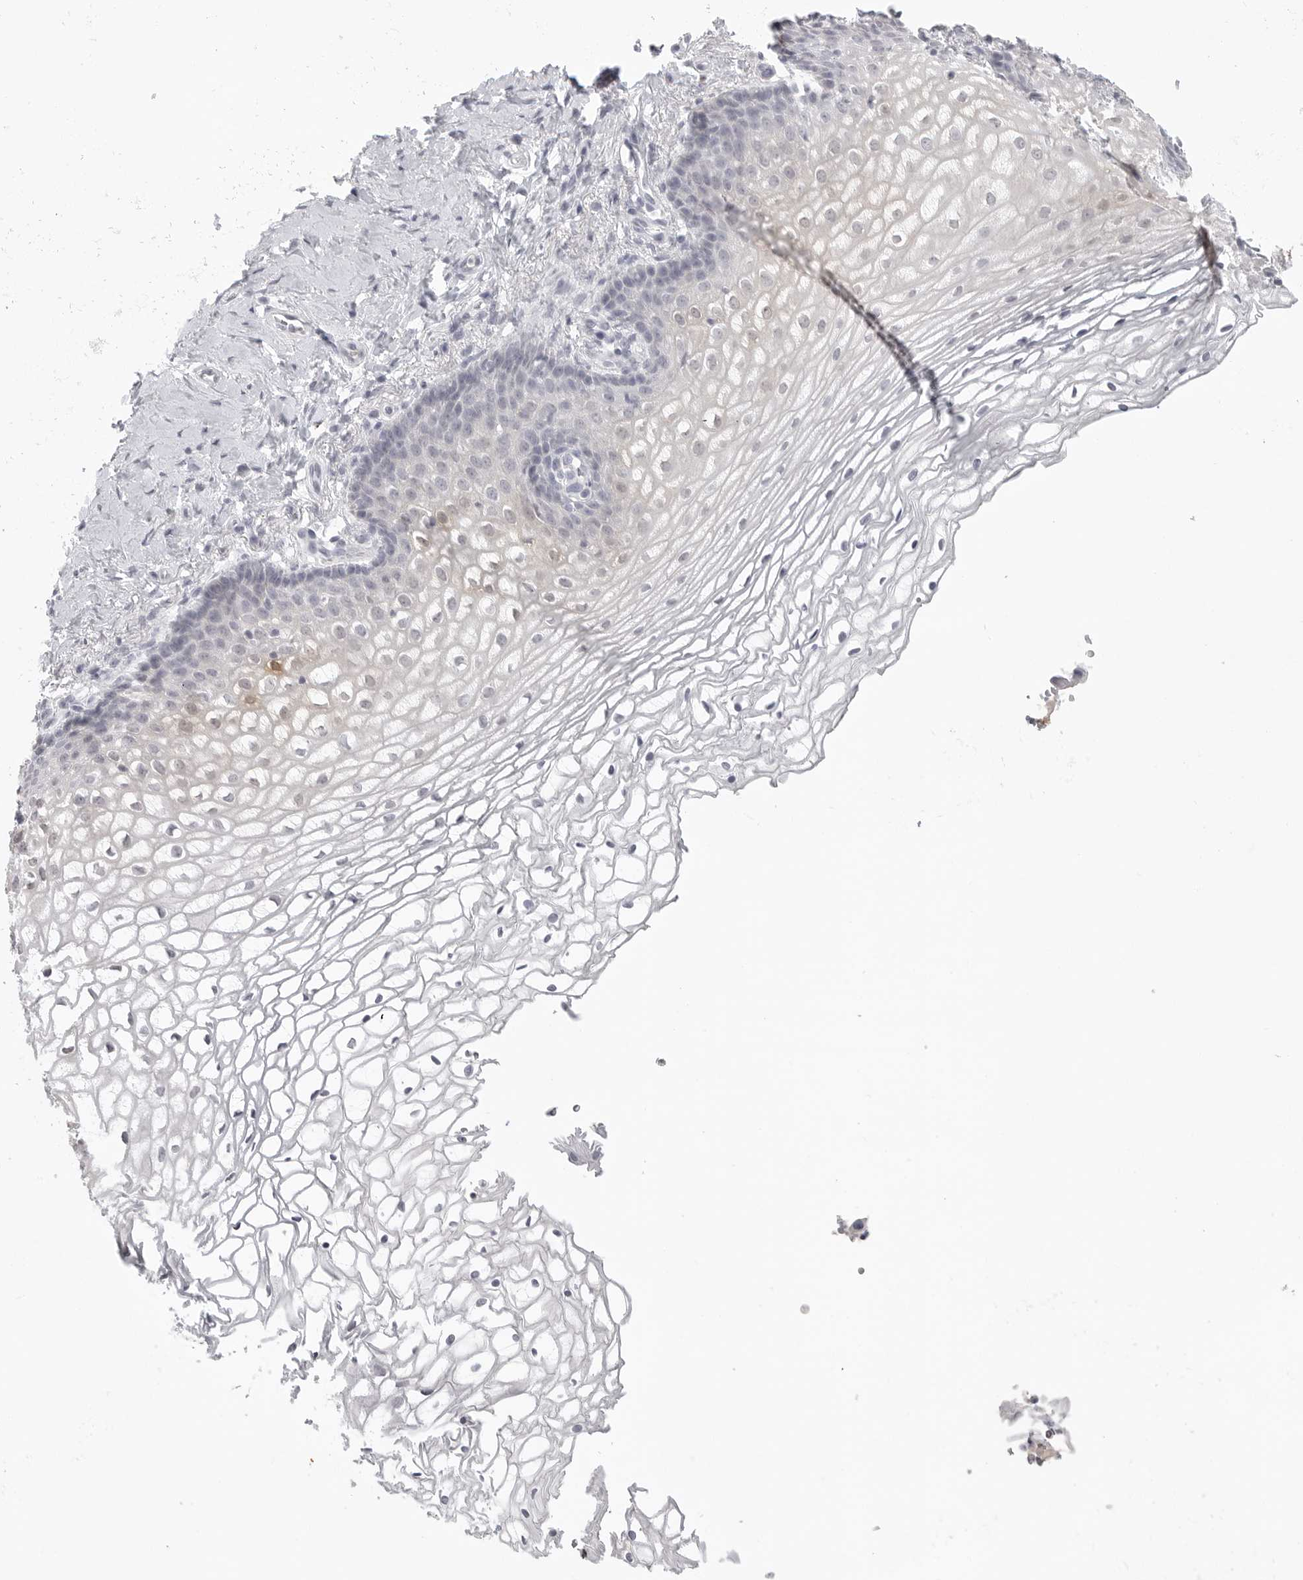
{"staining": {"intensity": "weak", "quantity": "<25%", "location": "nuclear"}, "tissue": "vagina", "cell_type": "Squamous epithelial cells", "image_type": "normal", "snomed": [{"axis": "morphology", "description": "Normal tissue, NOS"}, {"axis": "topography", "description": "Vagina"}], "caption": "Vagina stained for a protein using IHC displays no expression squamous epithelial cells.", "gene": "HMGCS2", "patient": {"sex": "female", "age": 60}}